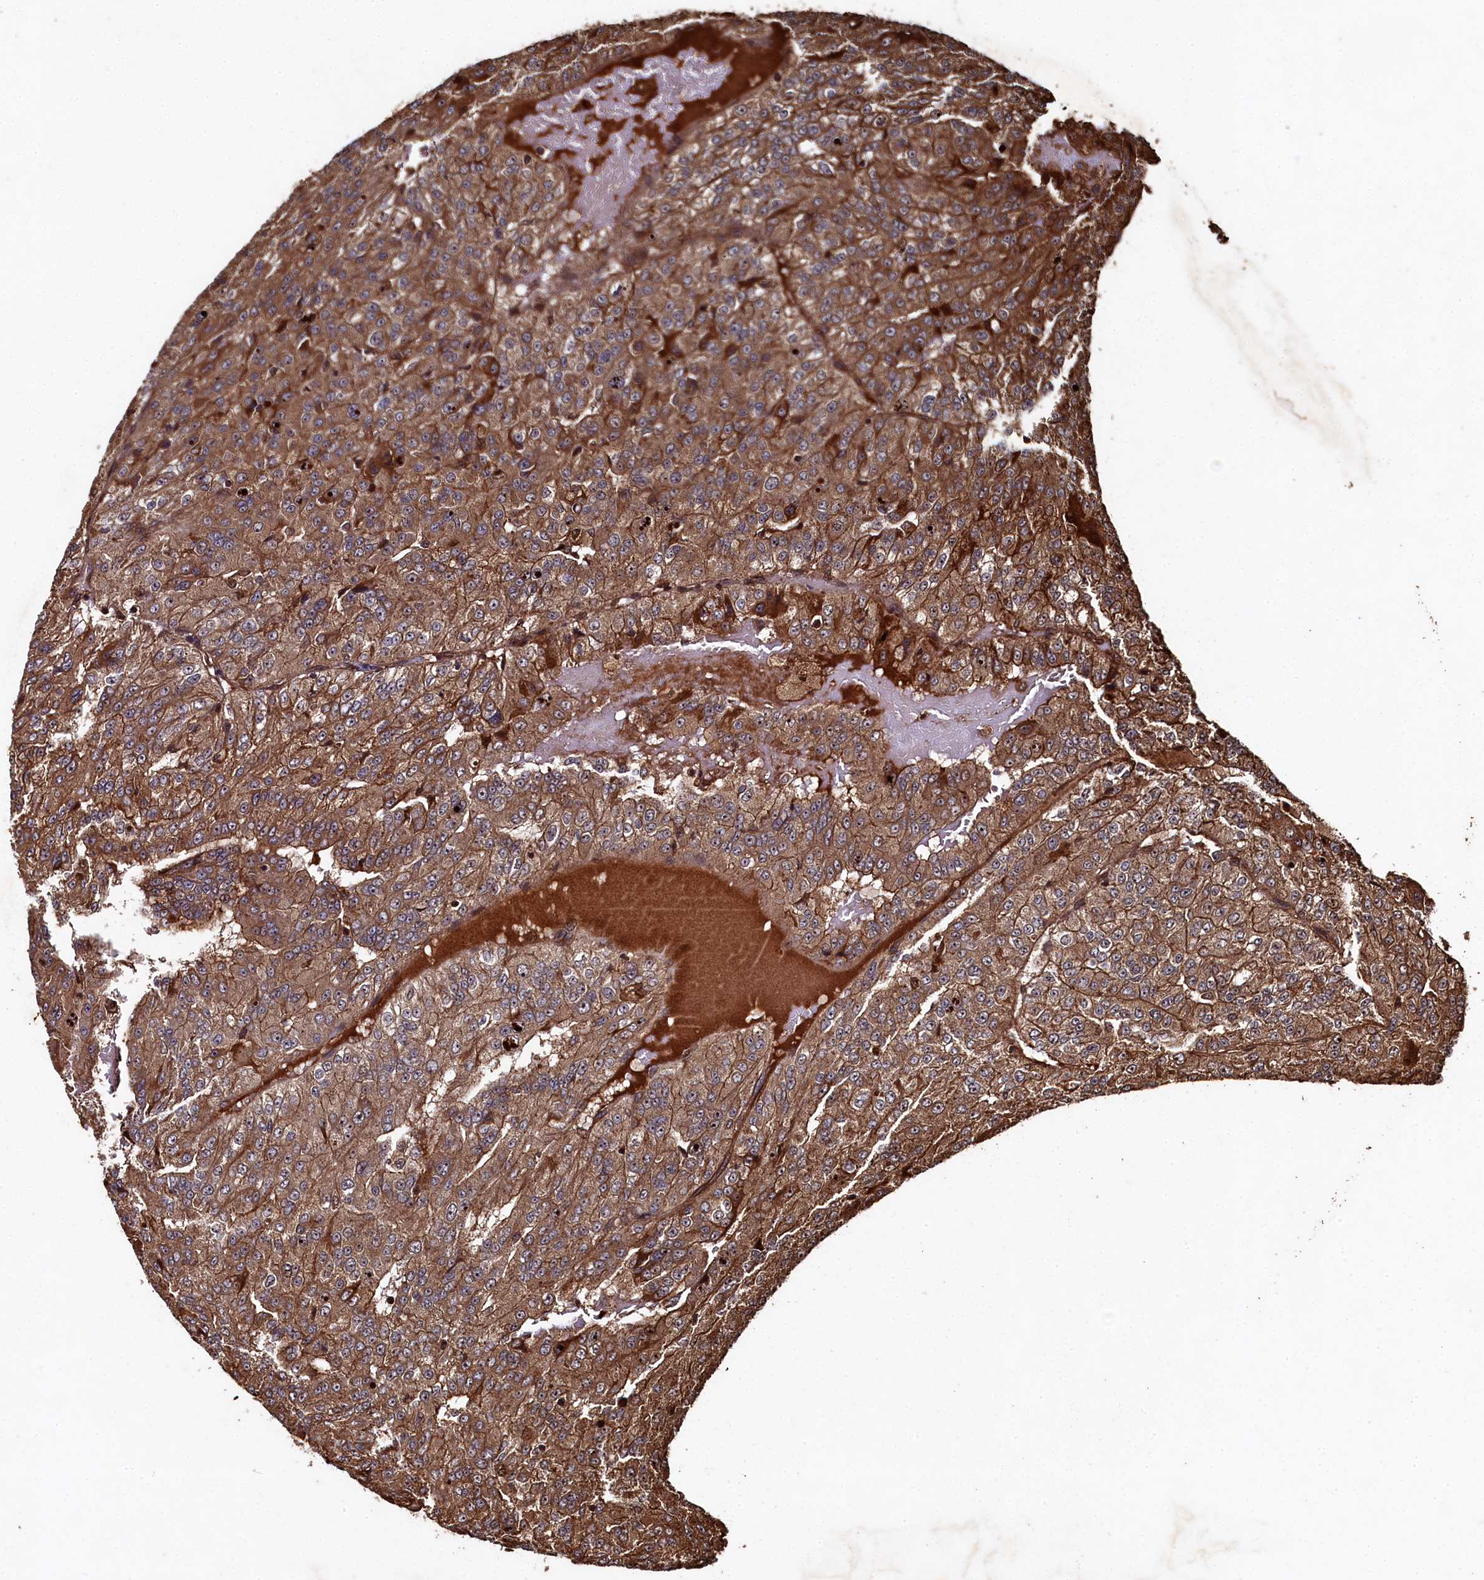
{"staining": {"intensity": "moderate", "quantity": ">75%", "location": "cytoplasmic/membranous"}, "tissue": "renal cancer", "cell_type": "Tumor cells", "image_type": "cancer", "snomed": [{"axis": "morphology", "description": "Adenocarcinoma, NOS"}, {"axis": "topography", "description": "Kidney"}], "caption": "Protein staining of adenocarcinoma (renal) tissue shows moderate cytoplasmic/membranous staining in approximately >75% of tumor cells. (IHC, brightfield microscopy, high magnification).", "gene": "PIGN", "patient": {"sex": "female", "age": 63}}